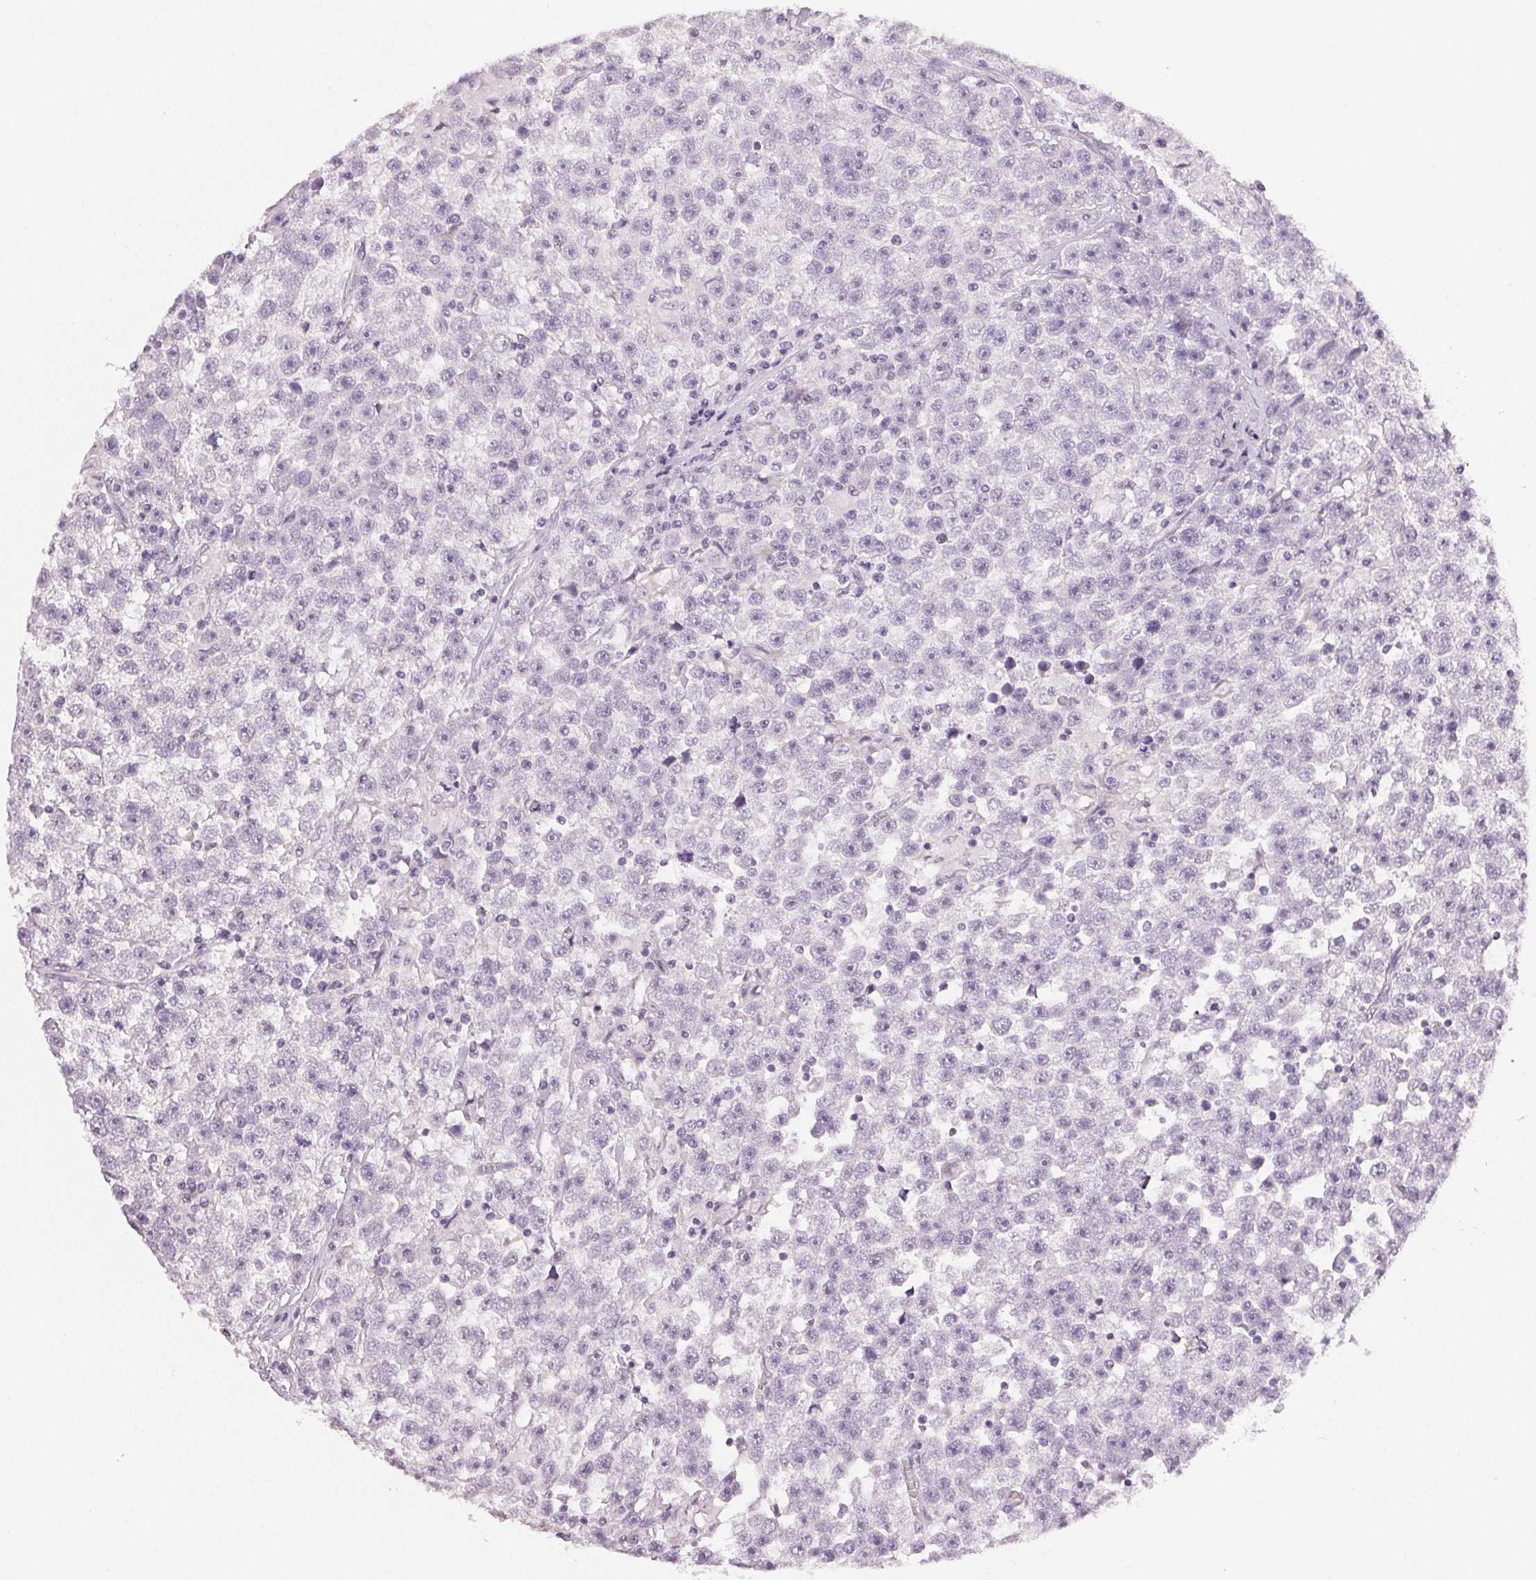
{"staining": {"intensity": "negative", "quantity": "none", "location": "none"}, "tissue": "testis cancer", "cell_type": "Tumor cells", "image_type": "cancer", "snomed": [{"axis": "morphology", "description": "Seminoma, NOS"}, {"axis": "topography", "description": "Testis"}], "caption": "Immunohistochemistry (IHC) image of neoplastic tissue: human seminoma (testis) stained with DAB (3,3'-diaminobenzidine) reveals no significant protein staining in tumor cells.", "gene": "PLCB1", "patient": {"sex": "male", "age": 31}}